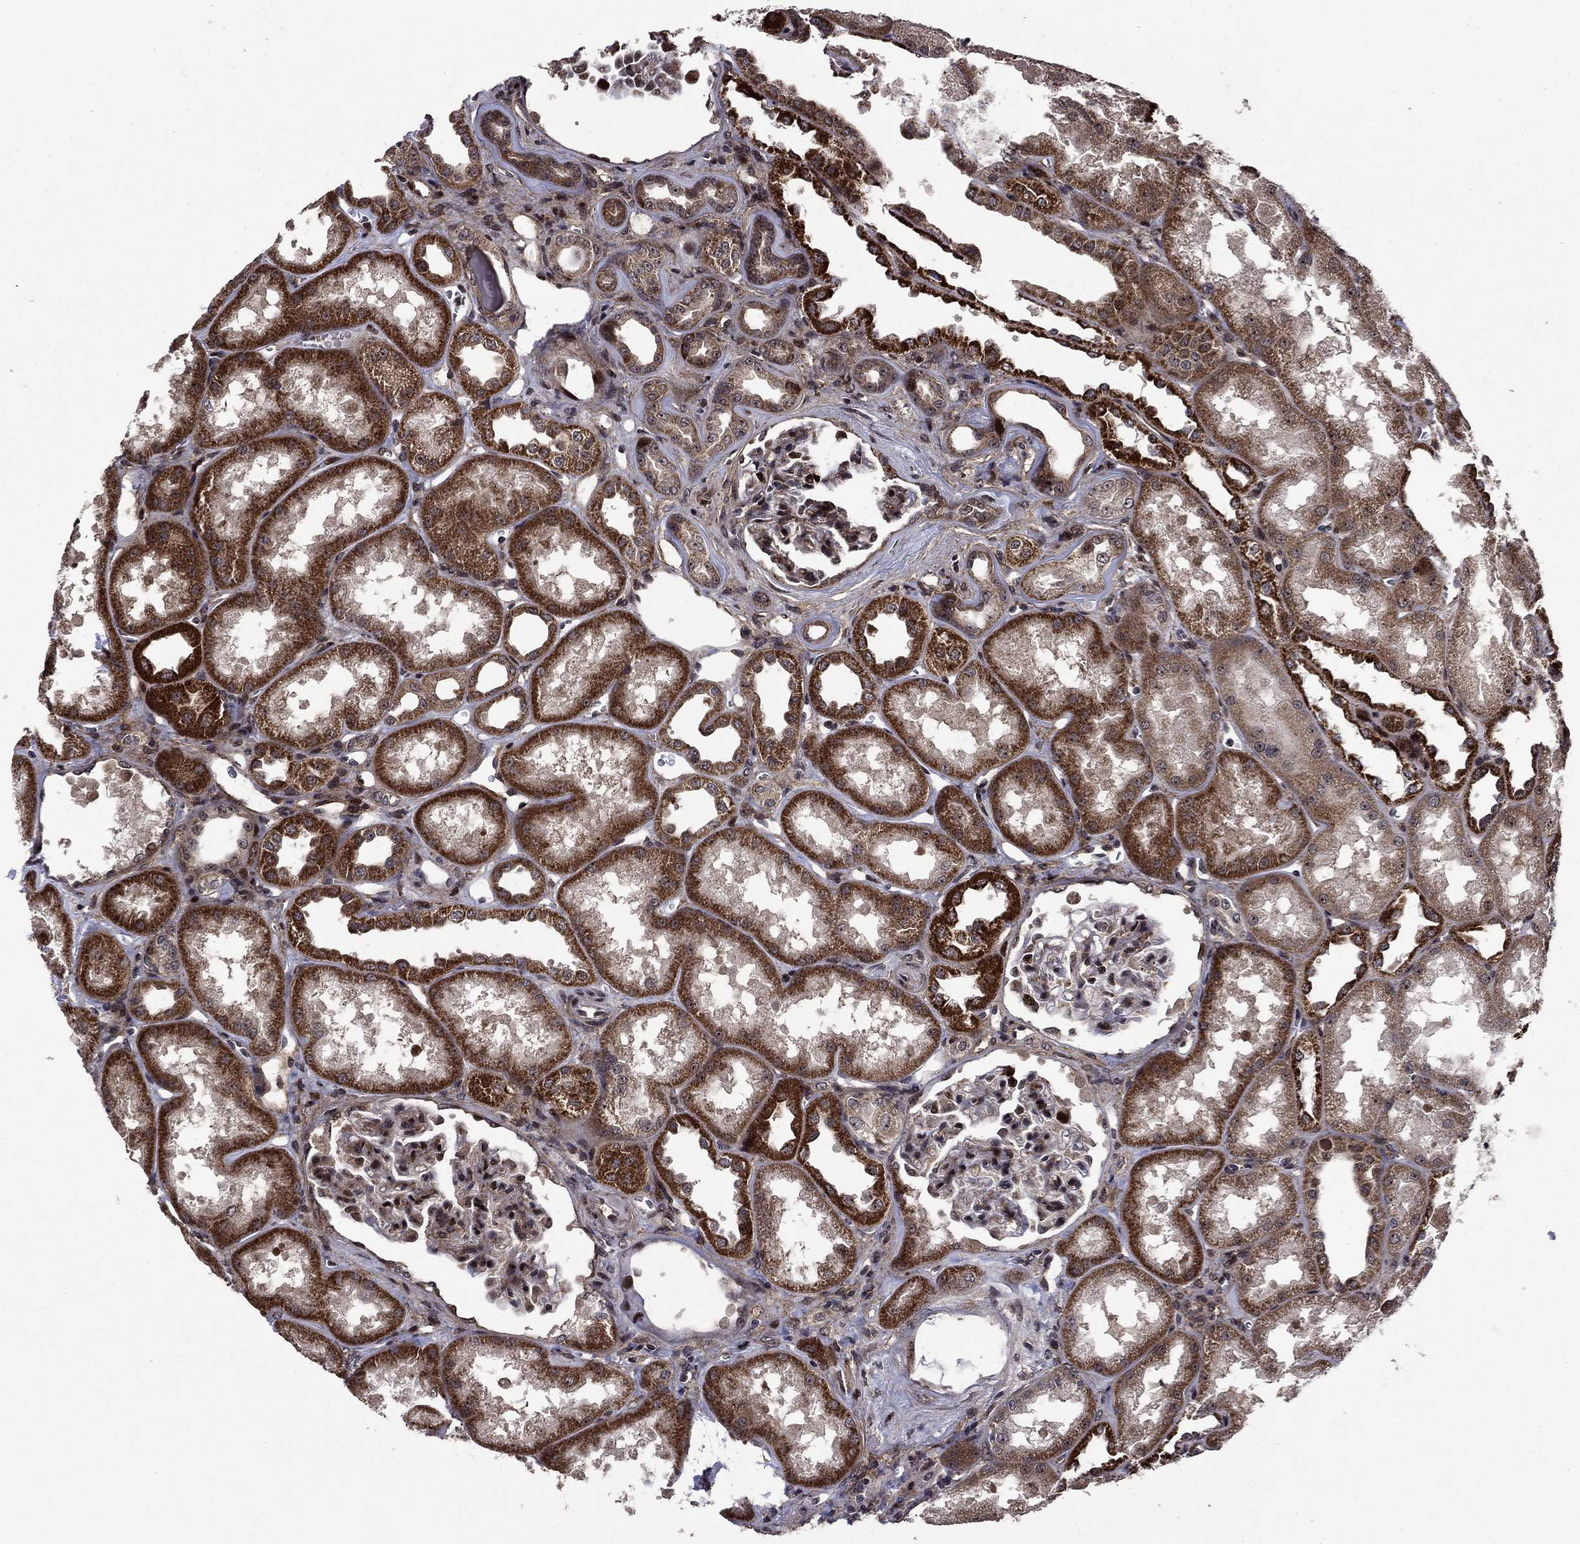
{"staining": {"intensity": "strong", "quantity": "<25%", "location": "cytoplasmic/membranous"}, "tissue": "kidney", "cell_type": "Cells in glomeruli", "image_type": "normal", "snomed": [{"axis": "morphology", "description": "Normal tissue, NOS"}, {"axis": "topography", "description": "Kidney"}], "caption": "Immunohistochemical staining of unremarkable kidney demonstrates medium levels of strong cytoplasmic/membranous expression in about <25% of cells in glomeruli.", "gene": "AGTPBP1", "patient": {"sex": "male", "age": 61}}